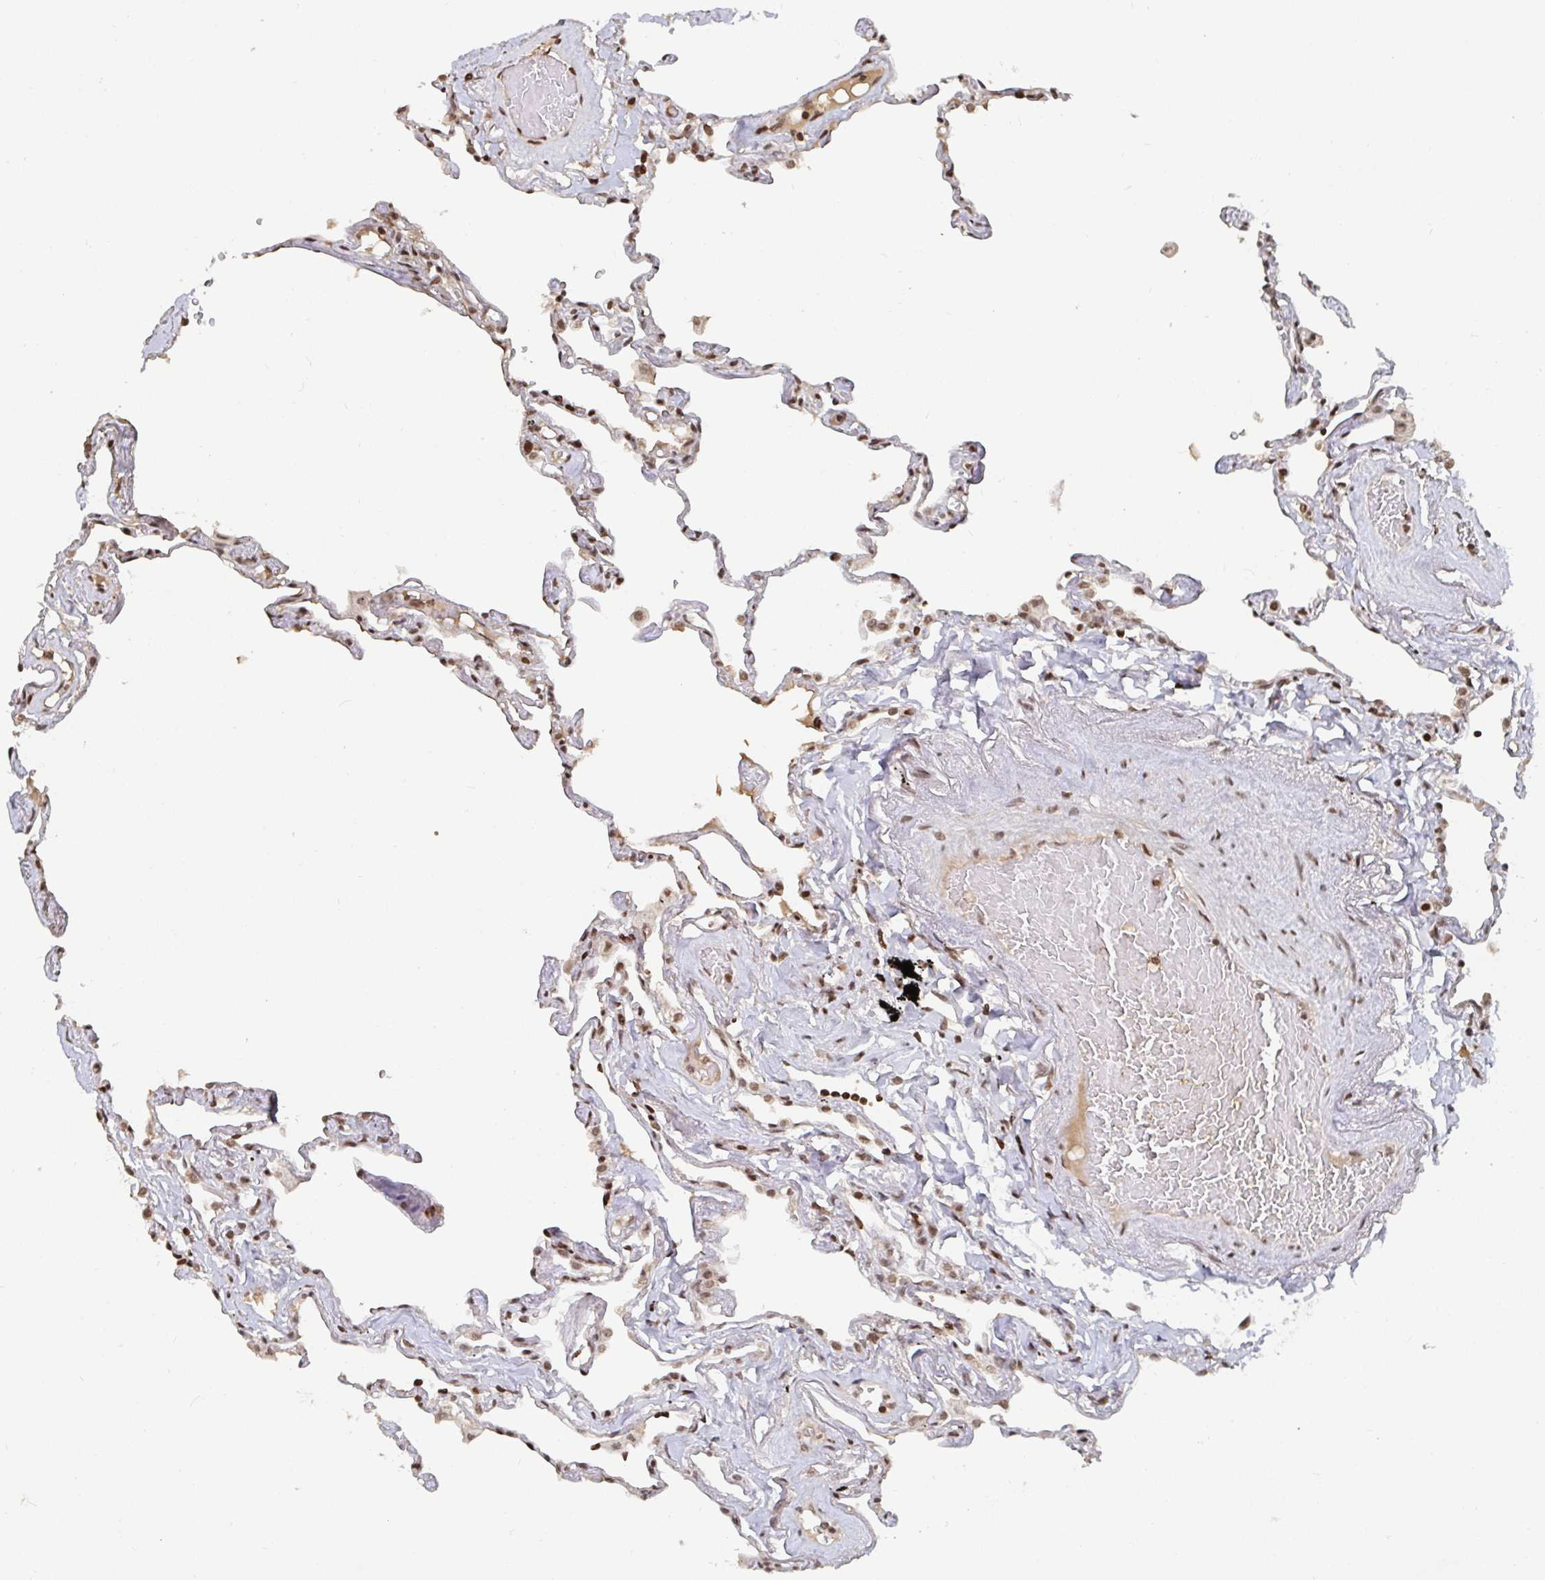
{"staining": {"intensity": "moderate", "quantity": ">75%", "location": "nuclear"}, "tissue": "lung", "cell_type": "Alveolar cells", "image_type": "normal", "snomed": [{"axis": "morphology", "description": "Normal tissue, NOS"}, {"axis": "topography", "description": "Lung"}], "caption": "Immunohistochemistry staining of normal lung, which displays medium levels of moderate nuclear expression in about >75% of alveolar cells indicating moderate nuclear protein positivity. The staining was performed using DAB (3,3'-diaminobenzidine) (brown) for protein detection and nuclei were counterstained in hematoxylin (blue).", "gene": "ZDHHC12", "patient": {"sex": "female", "age": 67}}